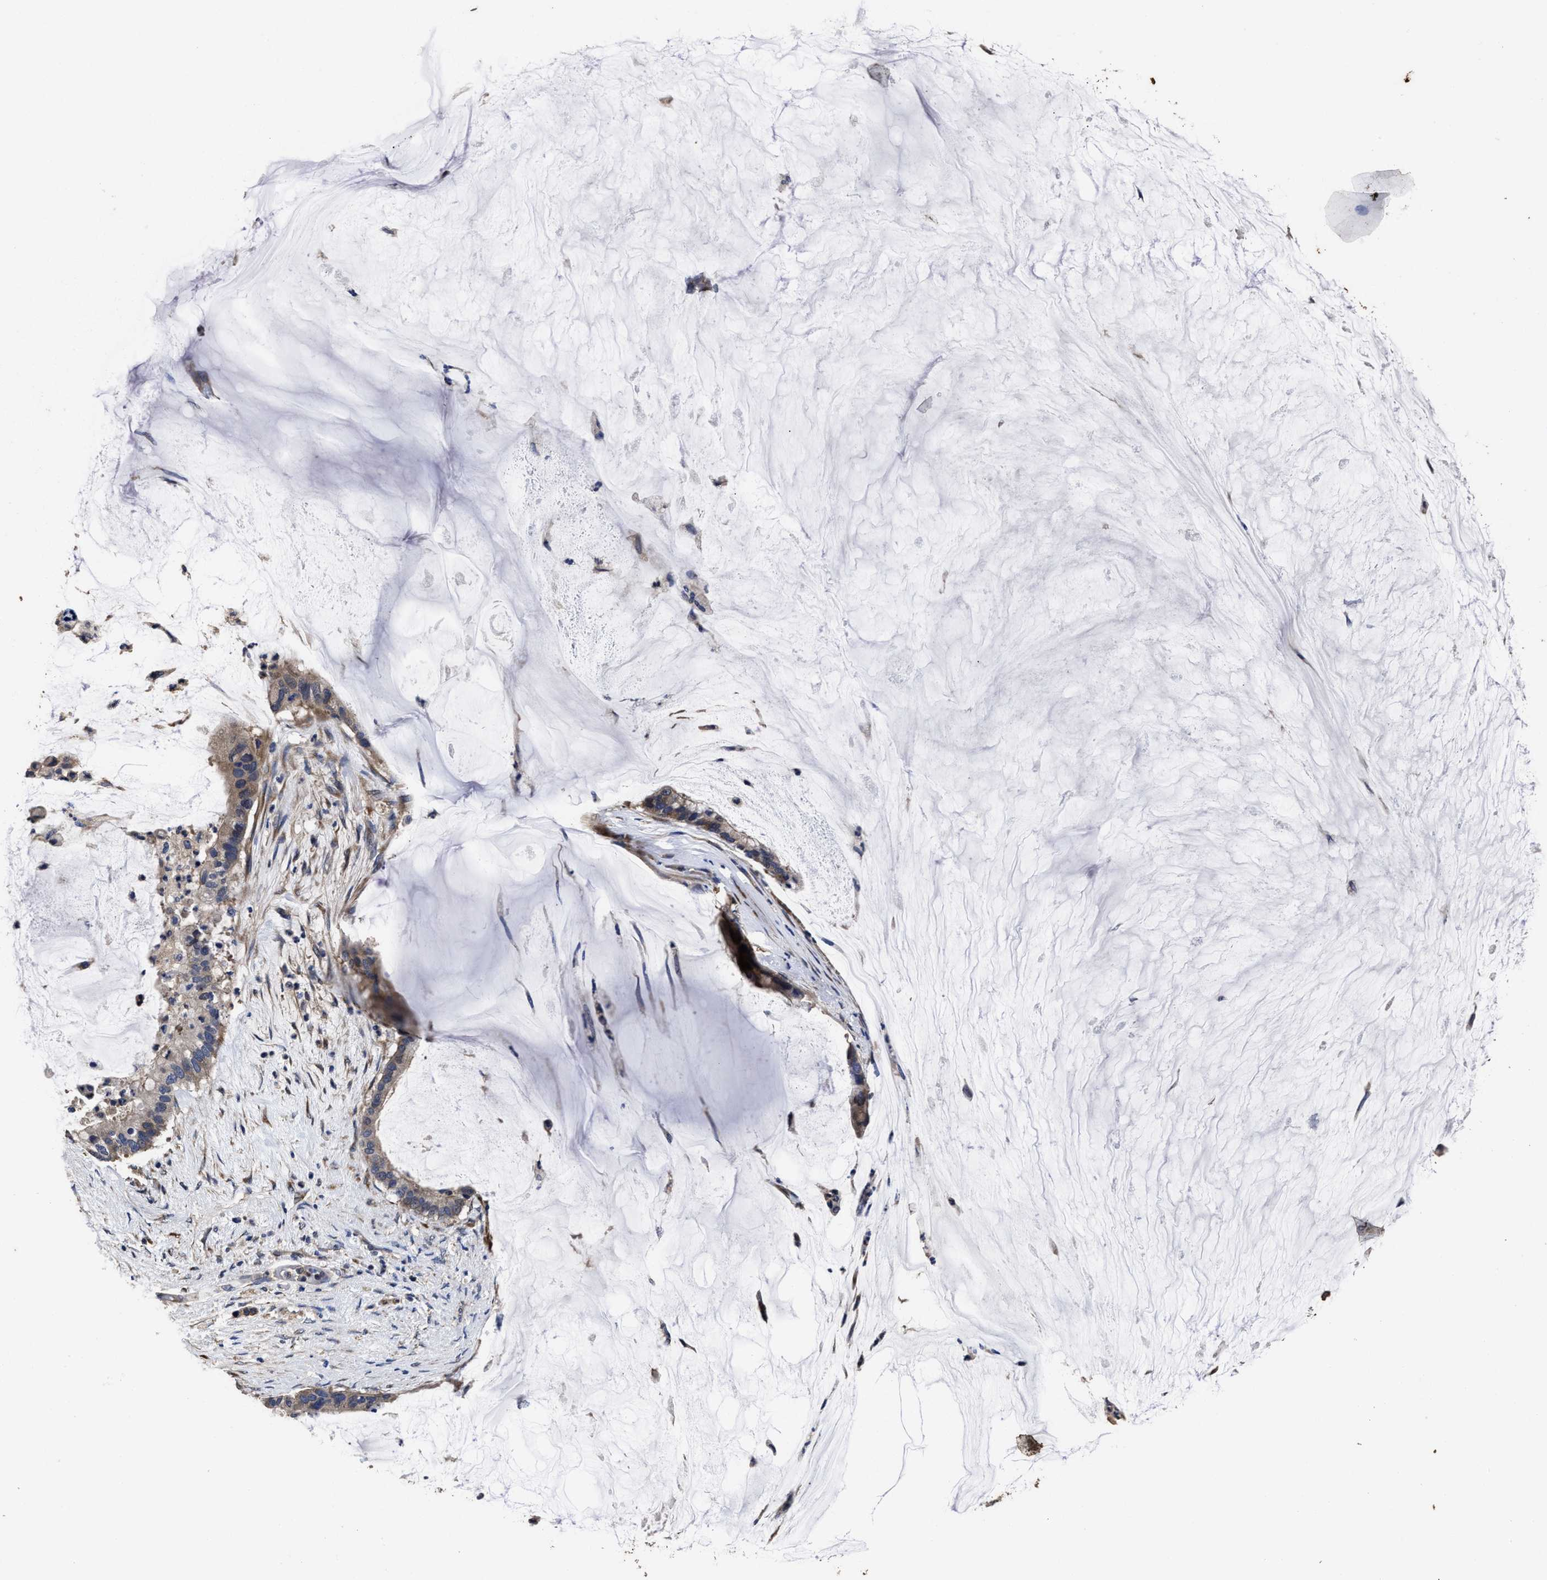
{"staining": {"intensity": "weak", "quantity": ">75%", "location": "cytoplasmic/membranous"}, "tissue": "pancreatic cancer", "cell_type": "Tumor cells", "image_type": "cancer", "snomed": [{"axis": "morphology", "description": "Adenocarcinoma, NOS"}, {"axis": "topography", "description": "Pancreas"}], "caption": "The micrograph displays a brown stain indicating the presence of a protein in the cytoplasmic/membranous of tumor cells in adenocarcinoma (pancreatic).", "gene": "AVEN", "patient": {"sex": "male", "age": 41}}